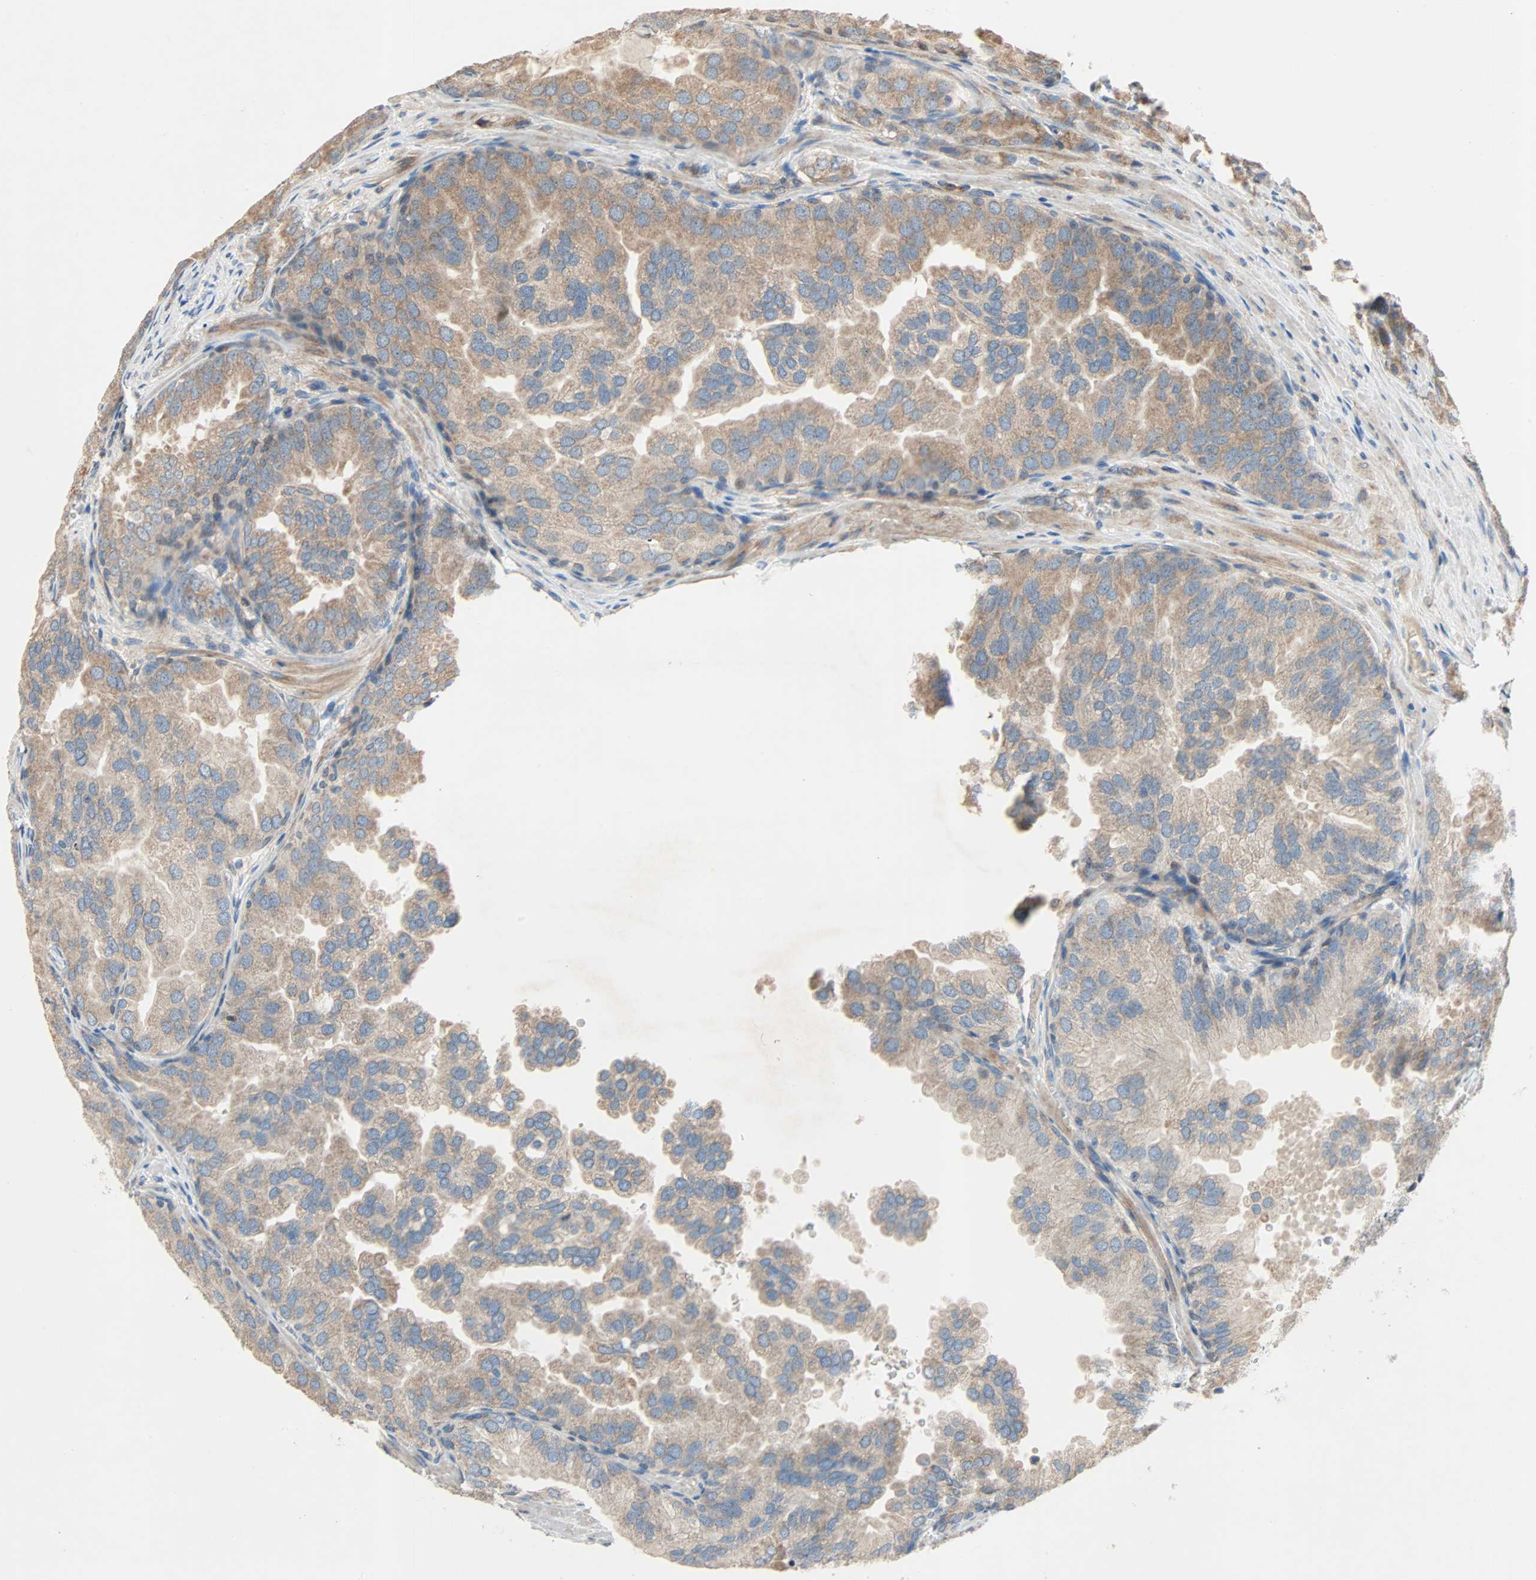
{"staining": {"intensity": "moderate", "quantity": ">75%", "location": "cytoplasmic/membranous"}, "tissue": "prostate cancer", "cell_type": "Tumor cells", "image_type": "cancer", "snomed": [{"axis": "morphology", "description": "Adenocarcinoma, High grade"}, {"axis": "topography", "description": "Prostate"}], "caption": "Brown immunohistochemical staining in human prostate cancer demonstrates moderate cytoplasmic/membranous expression in about >75% of tumor cells. Immunohistochemistry stains the protein of interest in brown and the nuclei are stained blue.", "gene": "XYLT1", "patient": {"sex": "male", "age": 64}}